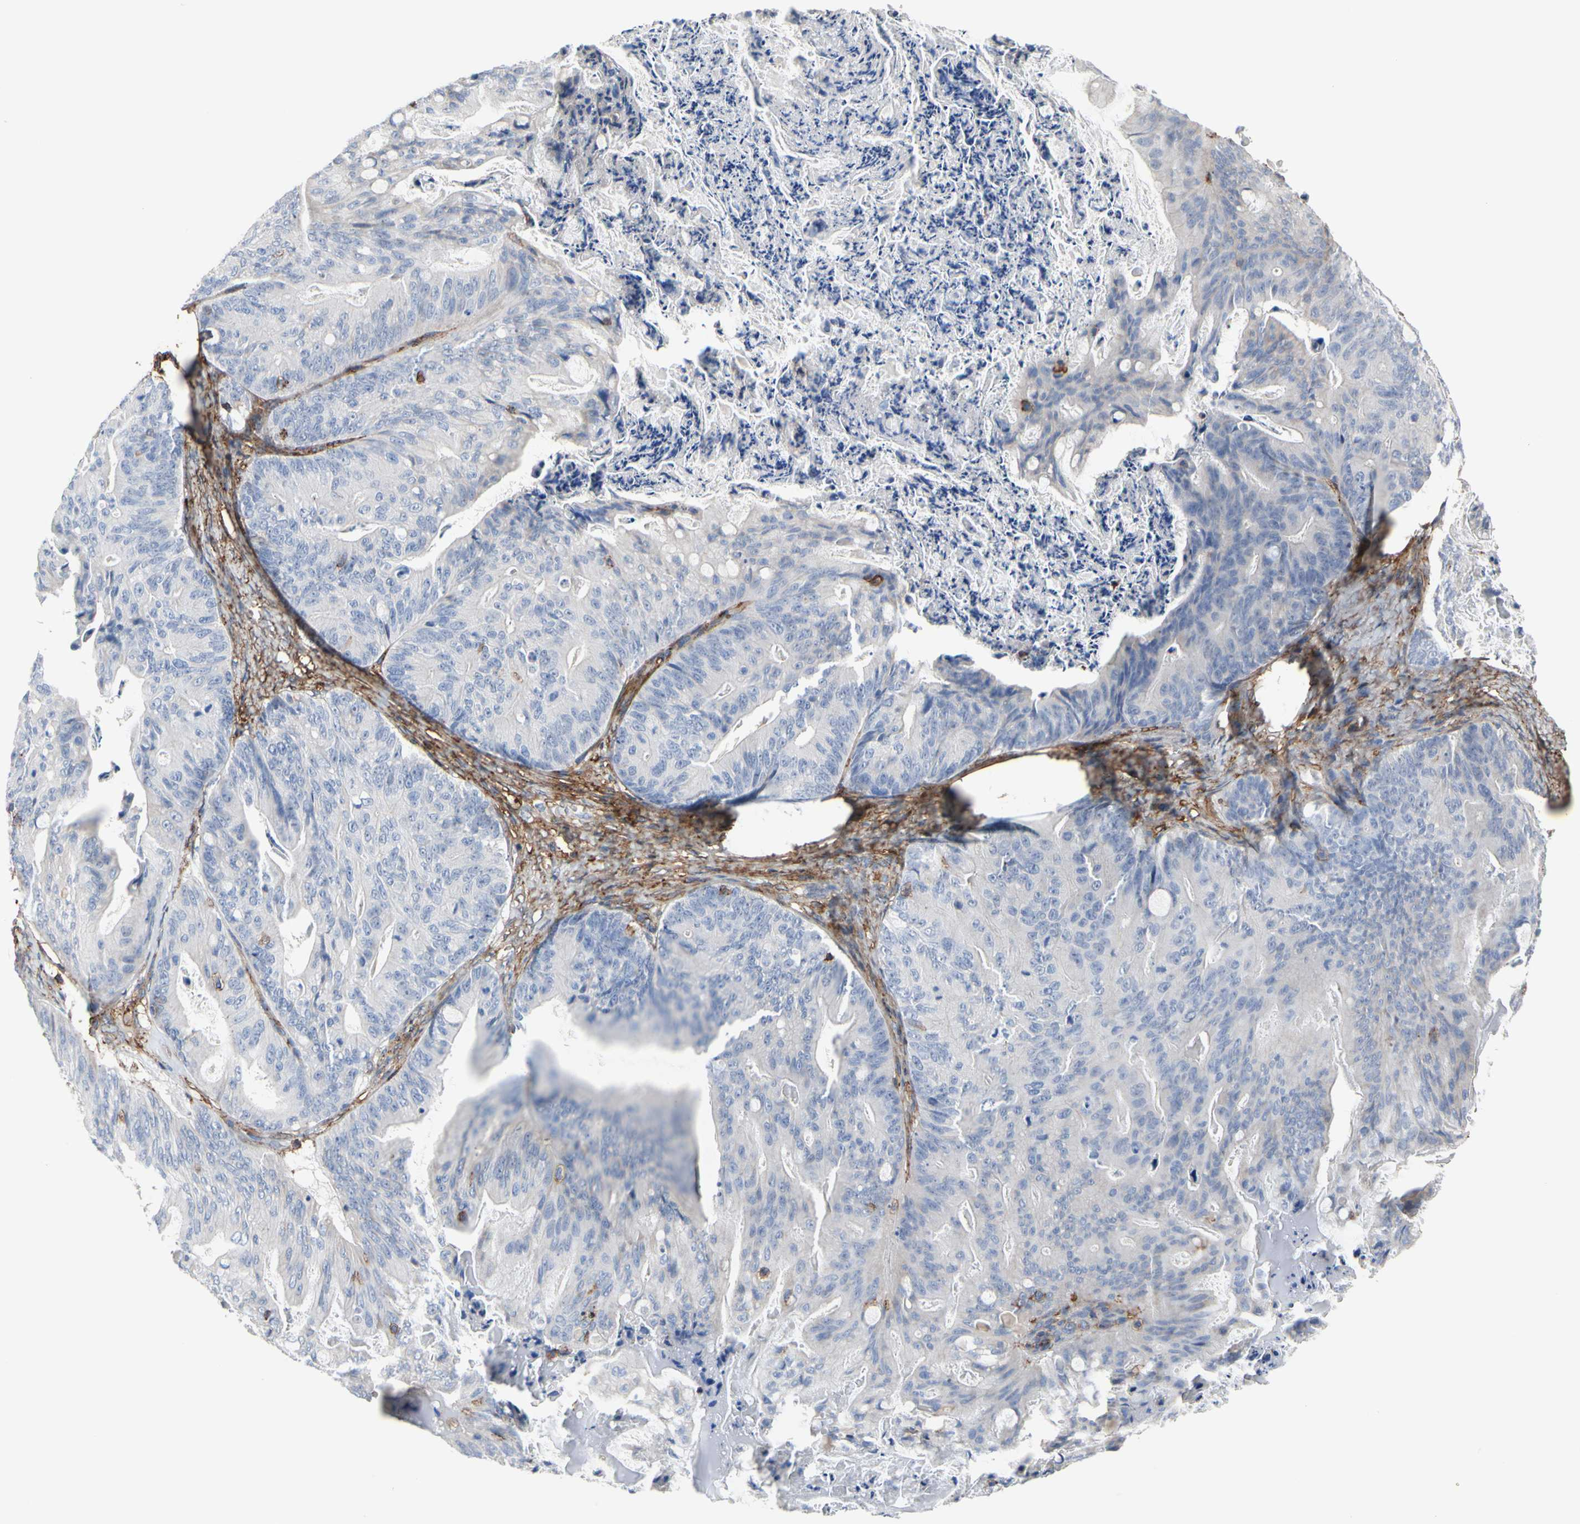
{"staining": {"intensity": "negative", "quantity": "none", "location": "none"}, "tissue": "ovarian cancer", "cell_type": "Tumor cells", "image_type": "cancer", "snomed": [{"axis": "morphology", "description": "Cystadenocarcinoma, mucinous, NOS"}, {"axis": "topography", "description": "Ovary"}], "caption": "Ovarian cancer (mucinous cystadenocarcinoma) stained for a protein using immunohistochemistry shows no expression tumor cells.", "gene": "ANXA6", "patient": {"sex": "female", "age": 36}}